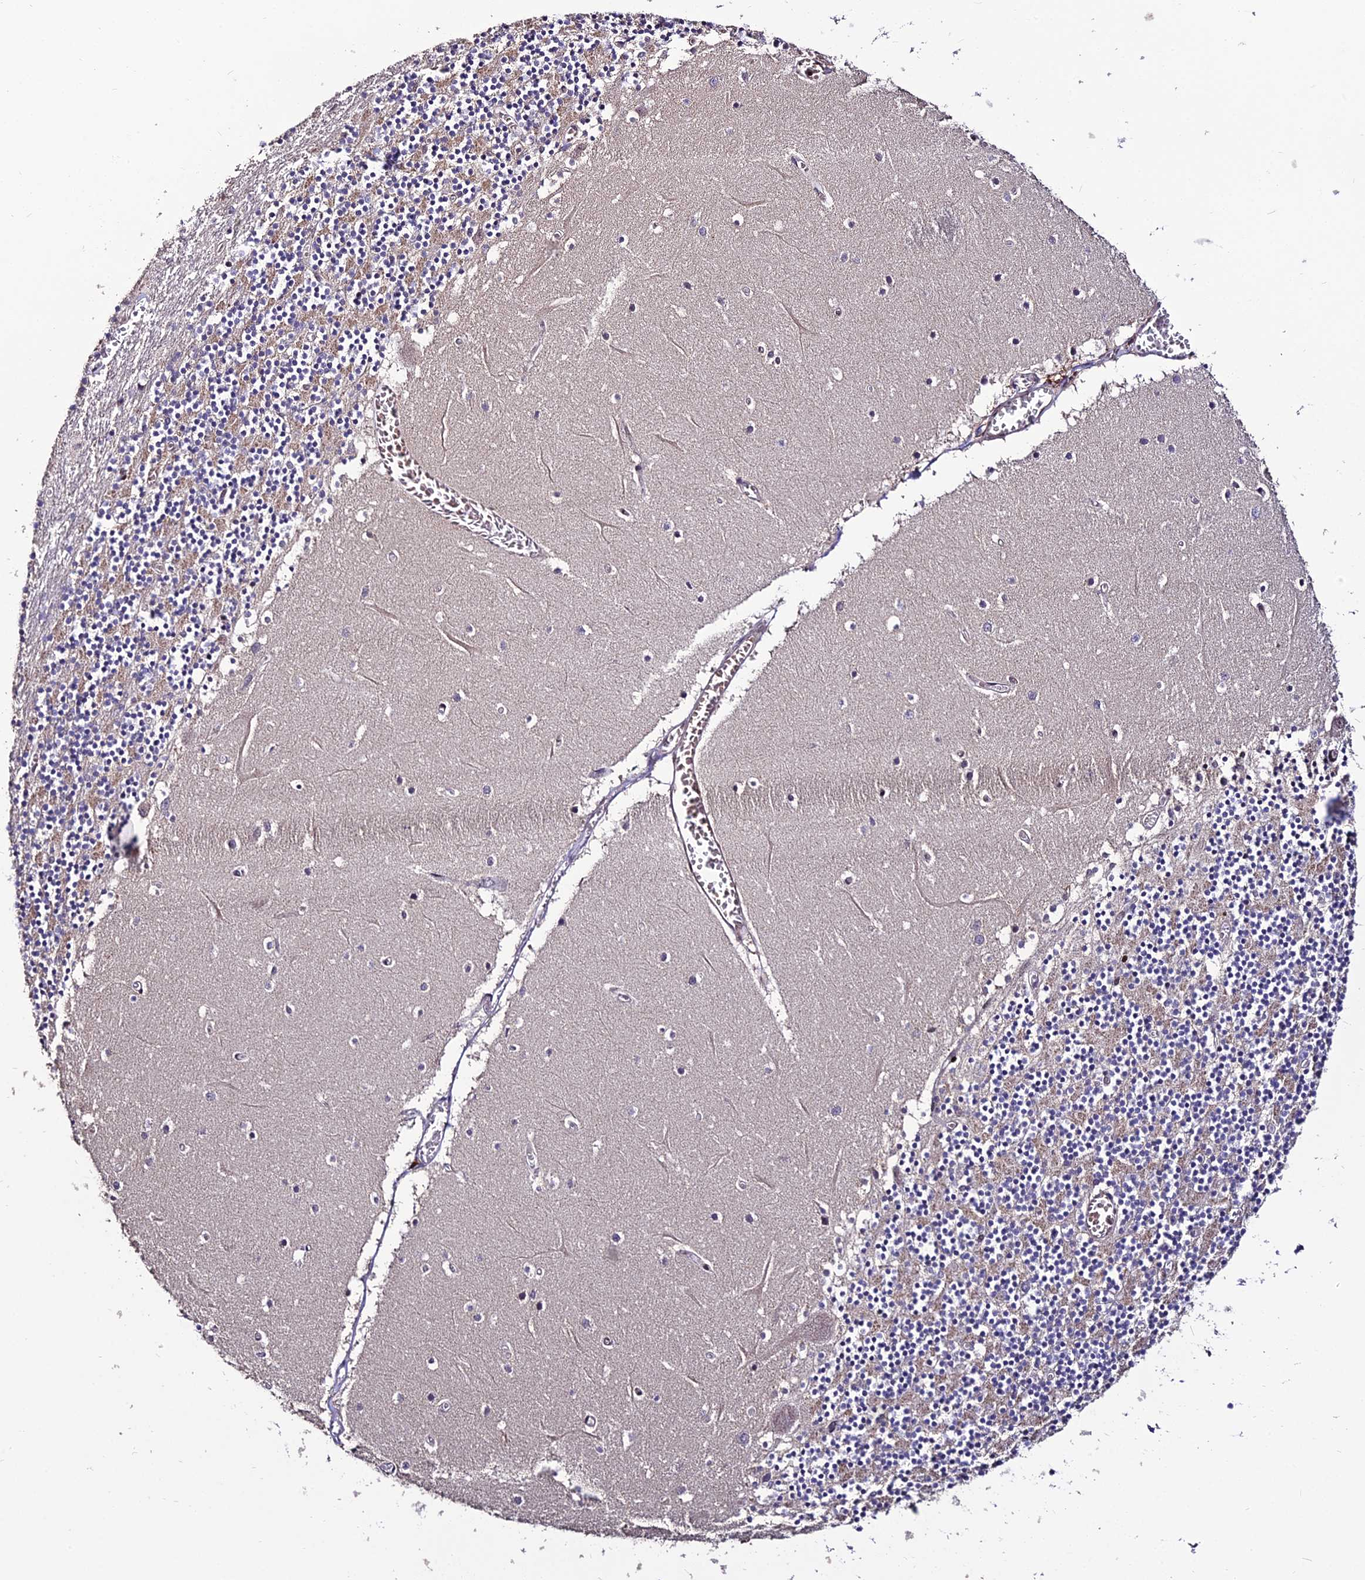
{"staining": {"intensity": "moderate", "quantity": "25%-75%", "location": "cytoplasmic/membranous"}, "tissue": "cerebellum", "cell_type": "Cells in granular layer", "image_type": "normal", "snomed": [{"axis": "morphology", "description": "Normal tissue, NOS"}, {"axis": "topography", "description": "Cerebellum"}], "caption": "Cerebellum stained for a protein (brown) shows moderate cytoplasmic/membranous positive positivity in approximately 25%-75% of cells in granular layer.", "gene": "CIB3", "patient": {"sex": "female", "age": 28}}